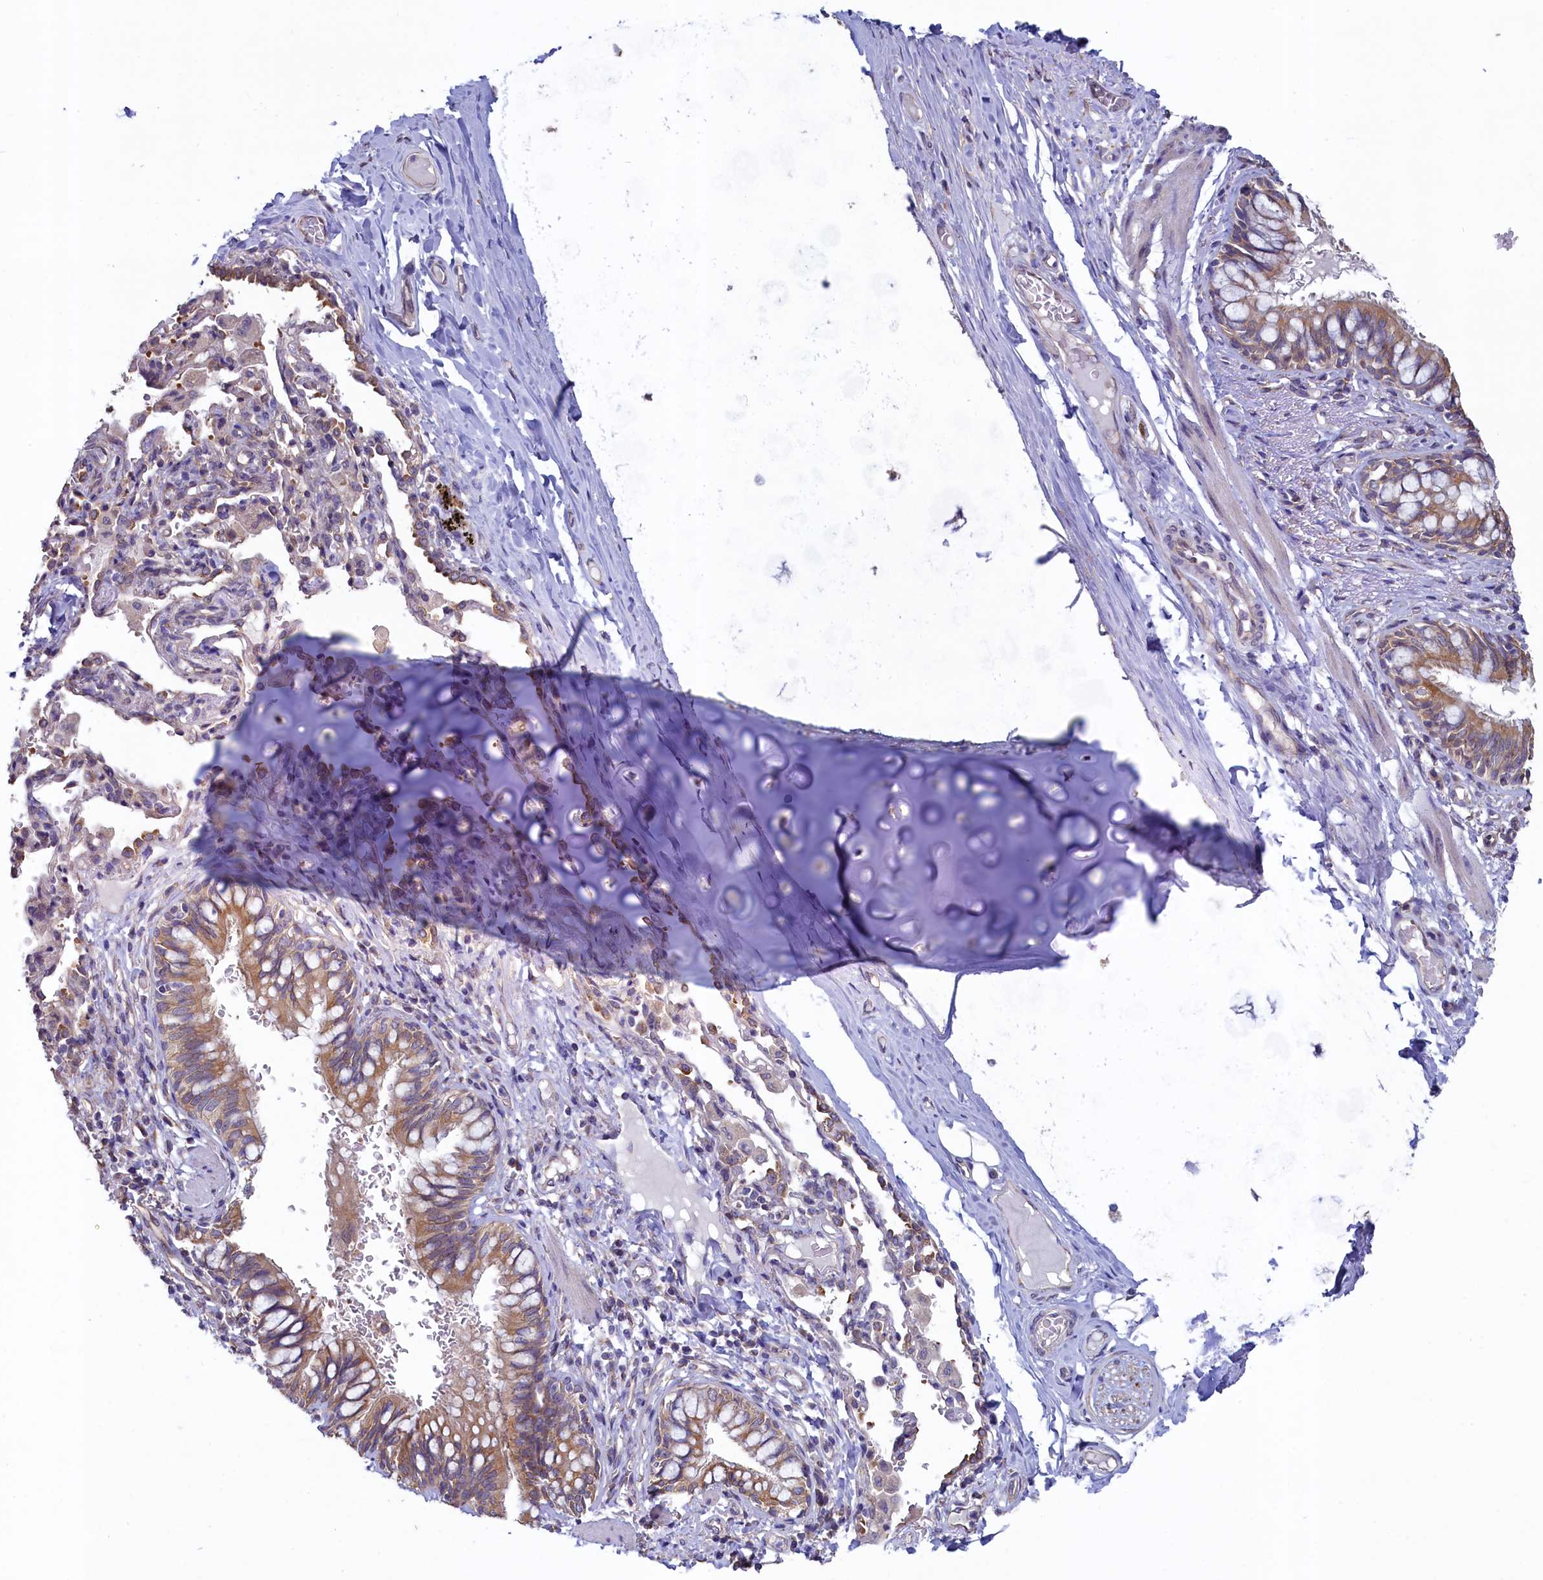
{"staining": {"intensity": "moderate", "quantity": ">75%", "location": "cytoplasmic/membranous"}, "tissue": "bronchus", "cell_type": "Respiratory epithelial cells", "image_type": "normal", "snomed": [{"axis": "morphology", "description": "Normal tissue, NOS"}, {"axis": "topography", "description": "Cartilage tissue"}, {"axis": "topography", "description": "Bronchus"}], "caption": "Respiratory epithelial cells reveal medium levels of moderate cytoplasmic/membranous positivity in about >75% of cells in benign bronchus.", "gene": "SPATA2L", "patient": {"sex": "female", "age": 36}}